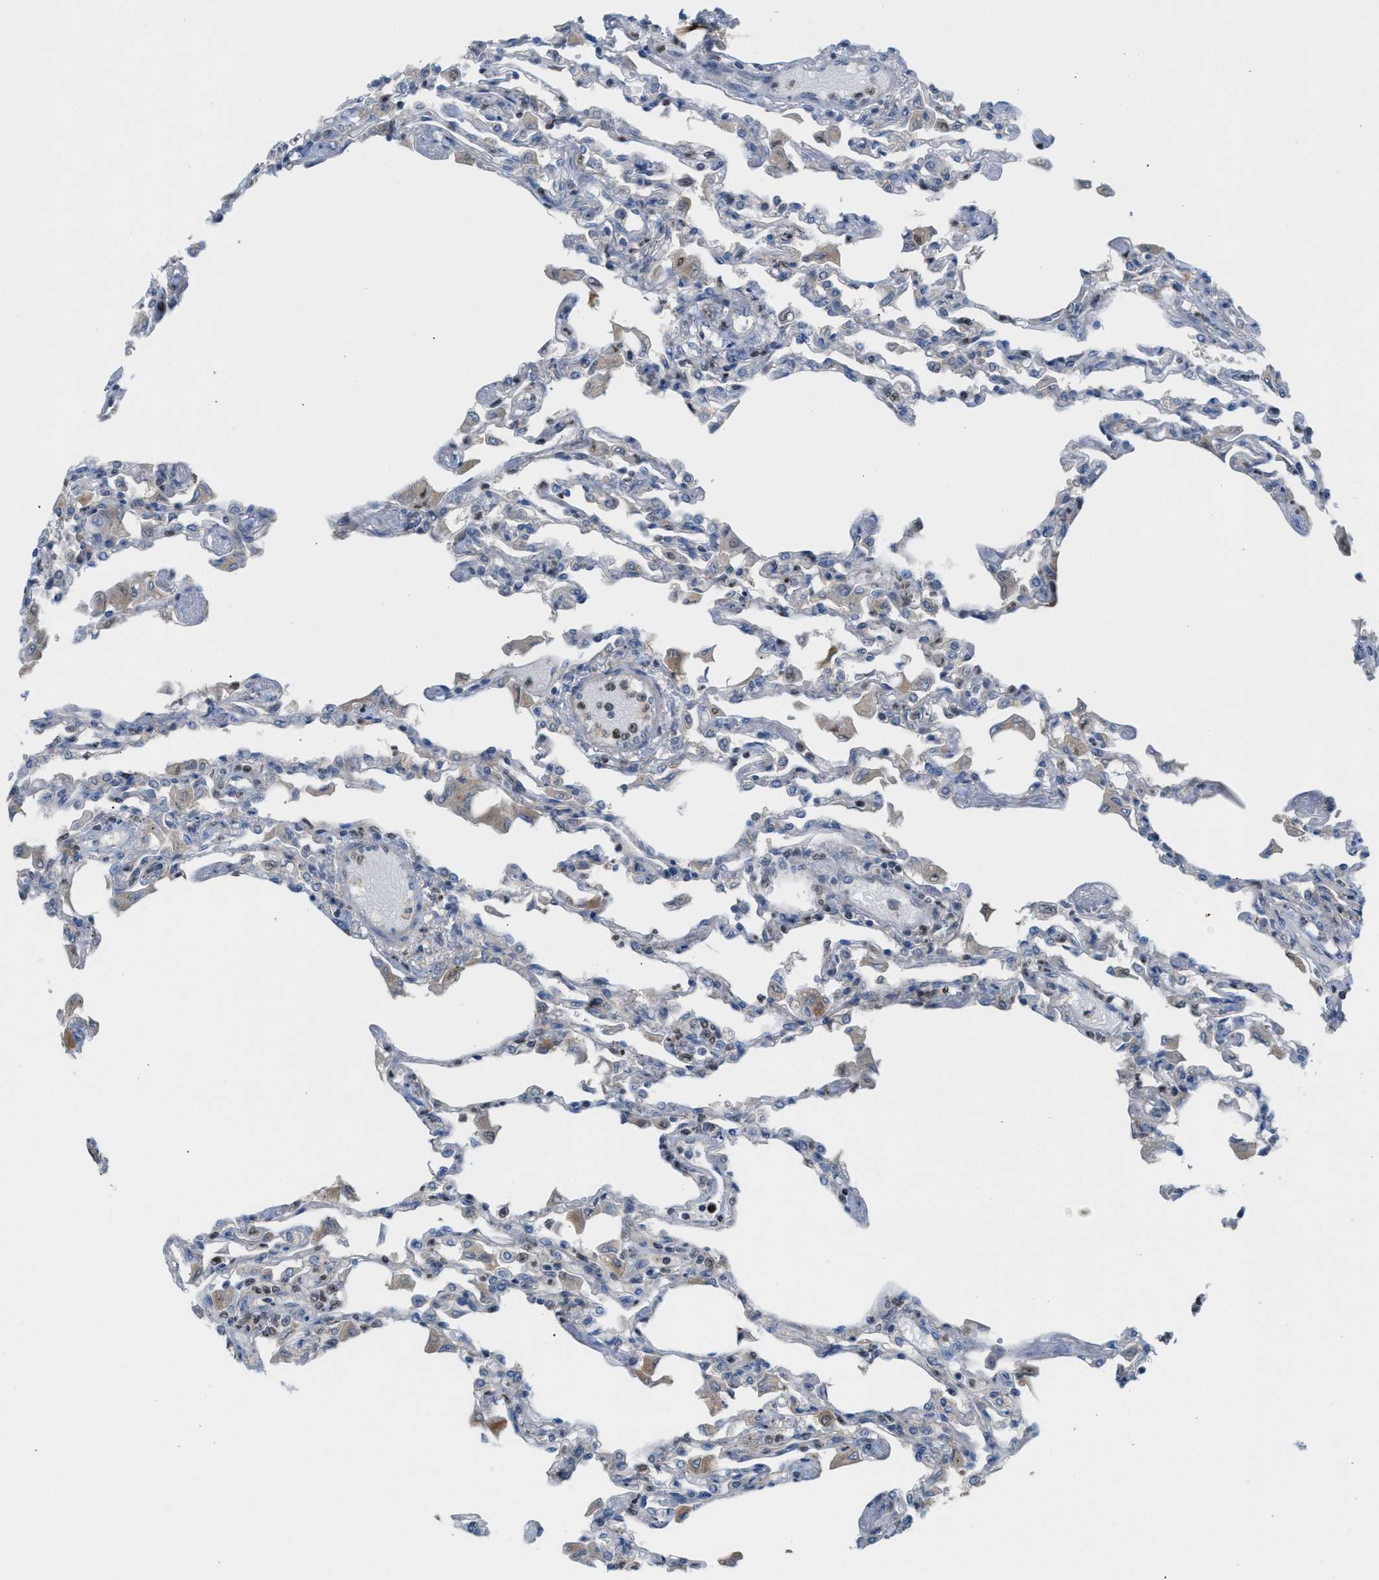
{"staining": {"intensity": "weak", "quantity": "<25%", "location": "nuclear"}, "tissue": "lung", "cell_type": "Alveolar cells", "image_type": "normal", "snomed": [{"axis": "morphology", "description": "Normal tissue, NOS"}, {"axis": "topography", "description": "Bronchus"}, {"axis": "topography", "description": "Lung"}], "caption": "Immunohistochemistry of benign human lung reveals no positivity in alveolar cells.", "gene": "PPM1D", "patient": {"sex": "female", "age": 49}}